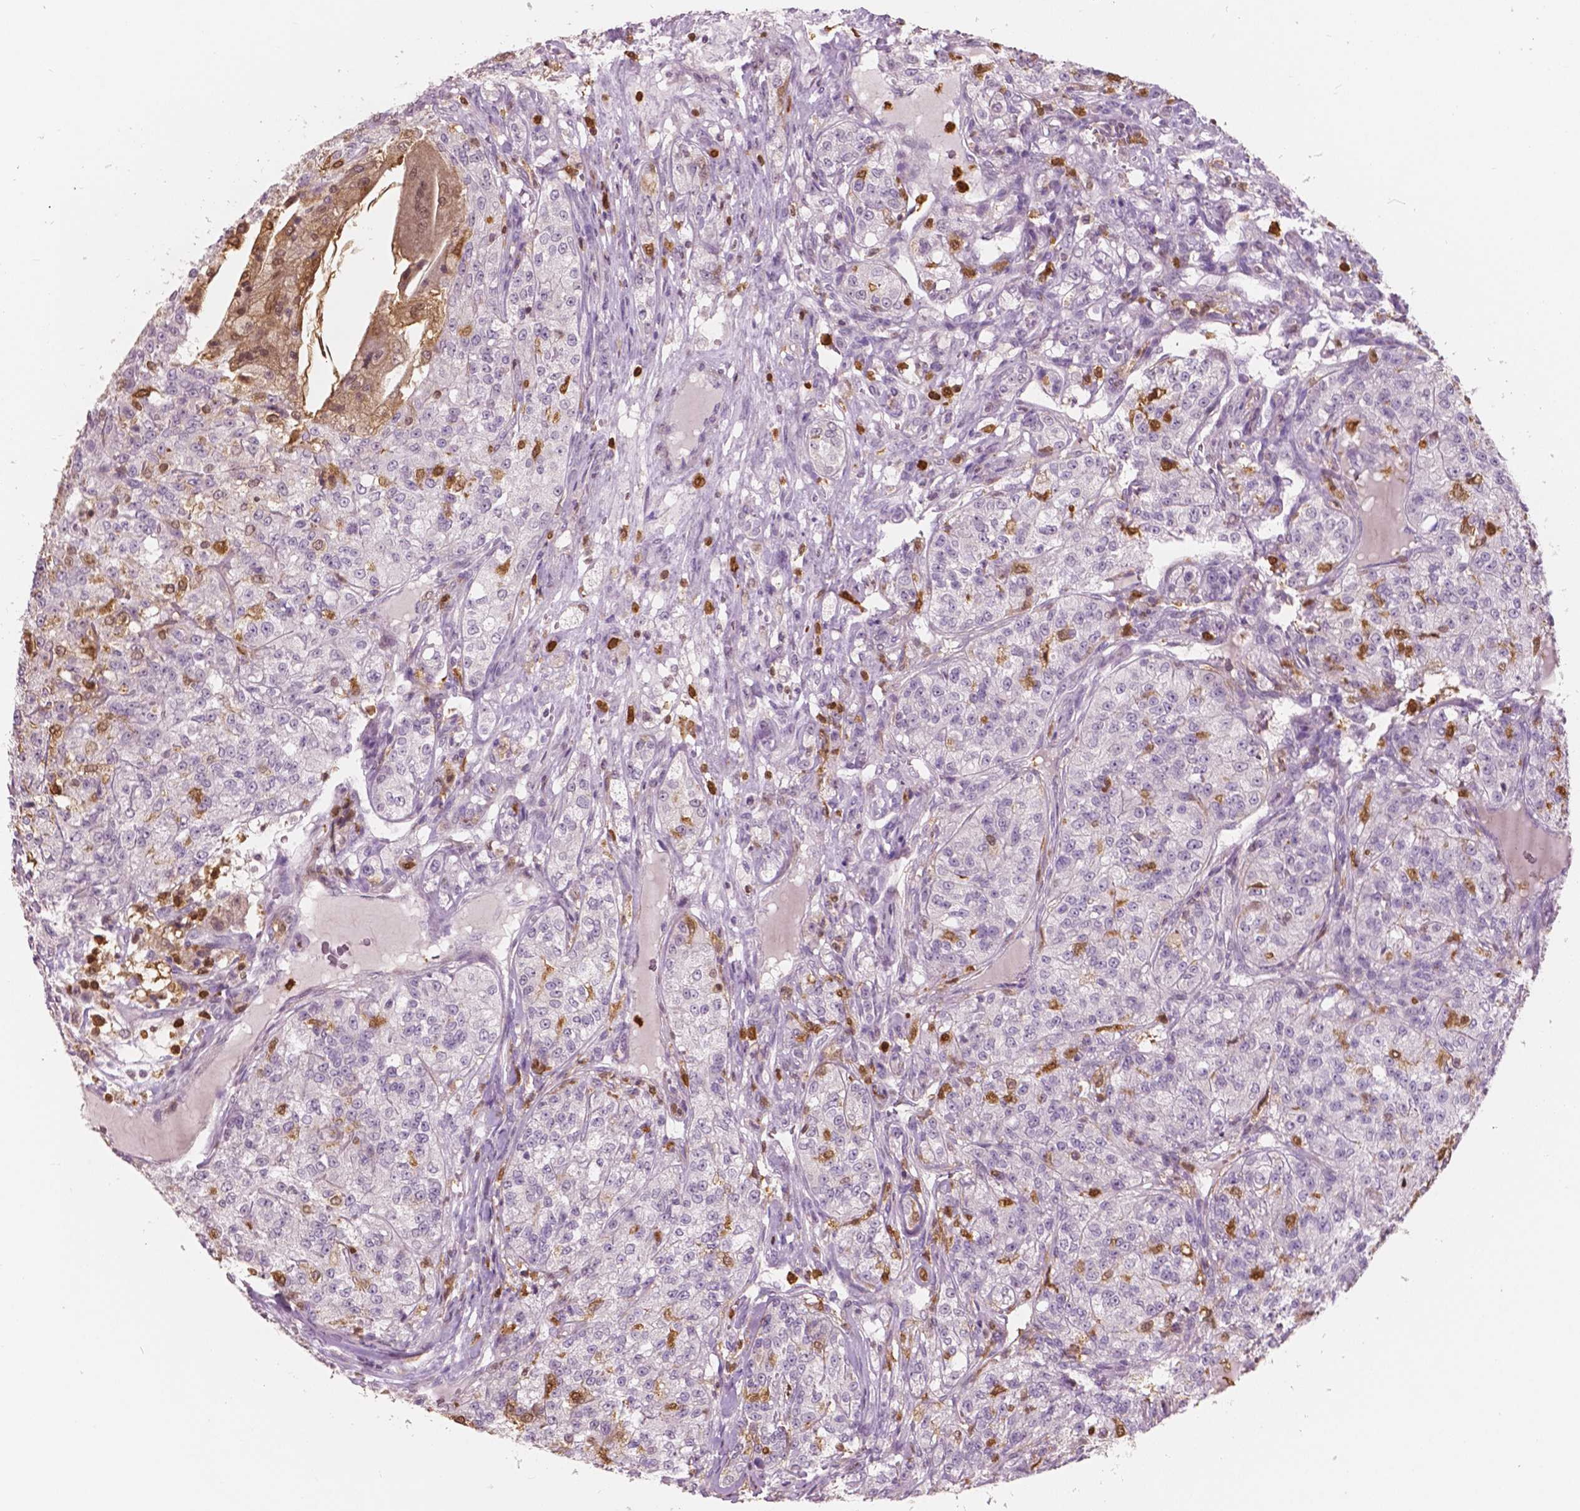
{"staining": {"intensity": "negative", "quantity": "none", "location": "none"}, "tissue": "renal cancer", "cell_type": "Tumor cells", "image_type": "cancer", "snomed": [{"axis": "morphology", "description": "Adenocarcinoma, NOS"}, {"axis": "topography", "description": "Kidney"}], "caption": "An image of human renal cancer is negative for staining in tumor cells.", "gene": "S100A4", "patient": {"sex": "female", "age": 63}}